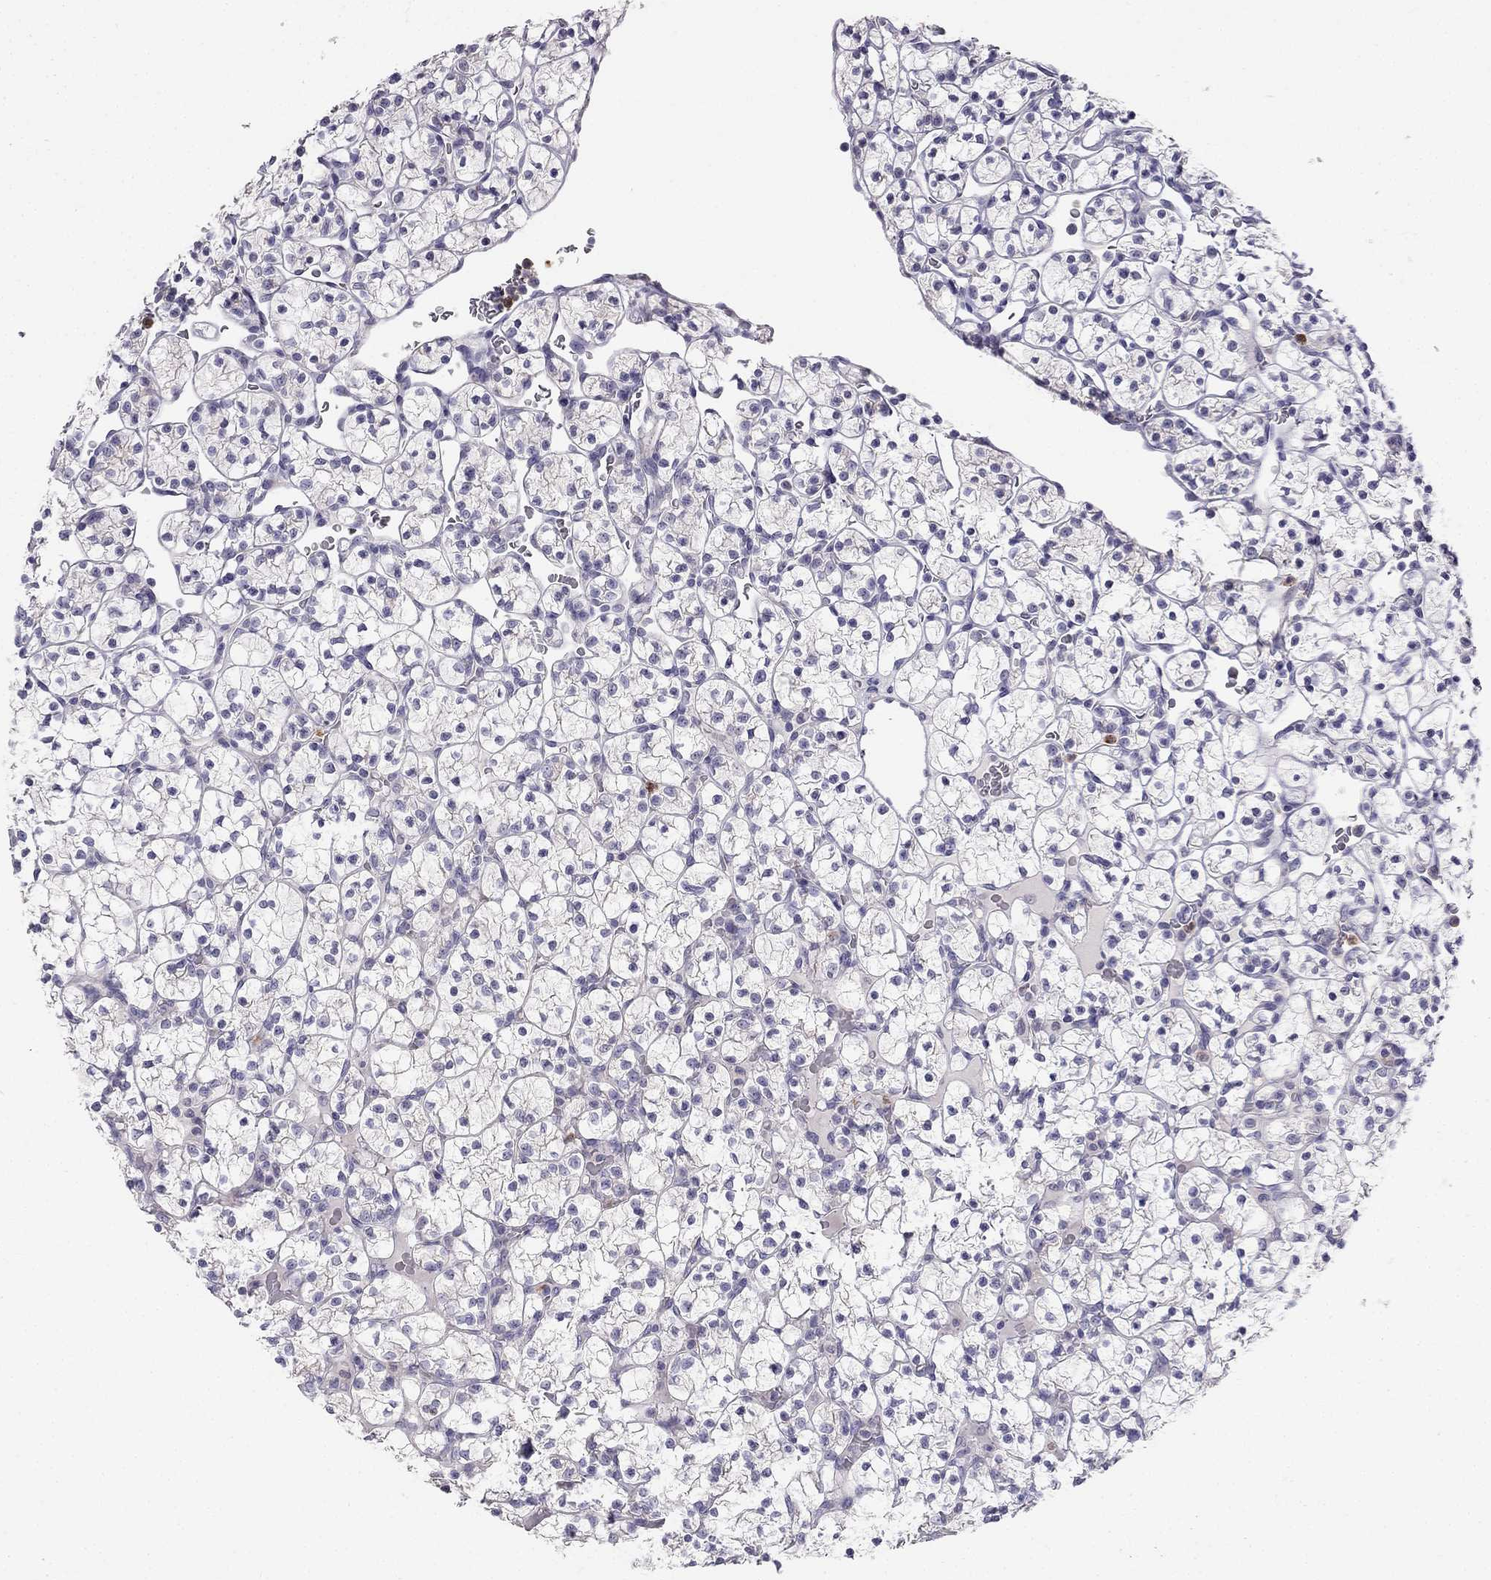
{"staining": {"intensity": "negative", "quantity": "none", "location": "none"}, "tissue": "renal cancer", "cell_type": "Tumor cells", "image_type": "cancer", "snomed": [{"axis": "morphology", "description": "Adenocarcinoma, NOS"}, {"axis": "topography", "description": "Kidney"}], "caption": "The histopathology image exhibits no significant staining in tumor cells of renal cancer (adenocarcinoma).", "gene": "C16orf89", "patient": {"sex": "female", "age": 89}}